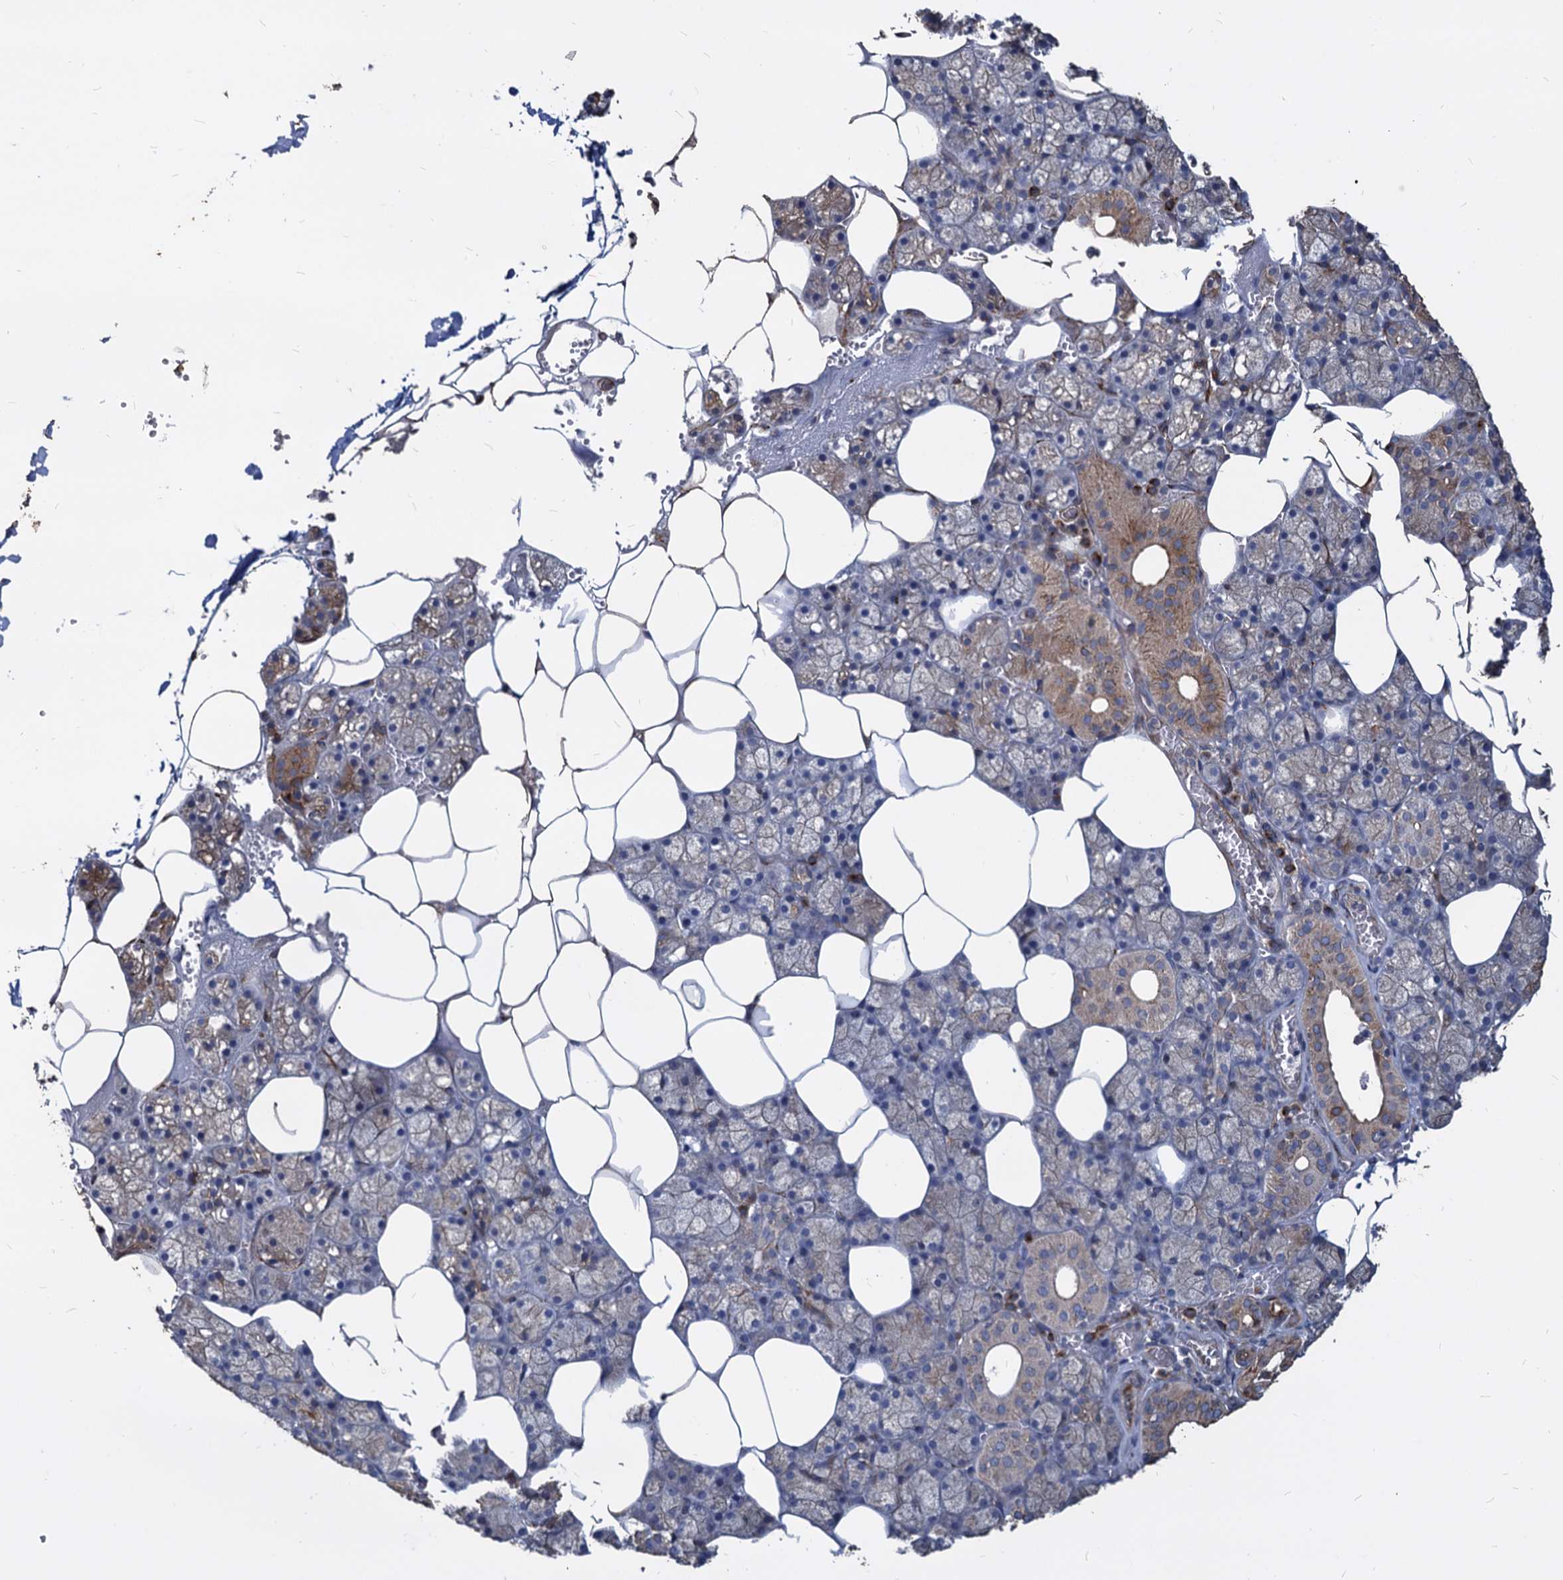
{"staining": {"intensity": "moderate", "quantity": "25%-75%", "location": "cytoplasmic/membranous"}, "tissue": "salivary gland", "cell_type": "Glandular cells", "image_type": "normal", "snomed": [{"axis": "morphology", "description": "Normal tissue, NOS"}, {"axis": "topography", "description": "Salivary gland"}], "caption": "Protein staining of benign salivary gland exhibits moderate cytoplasmic/membranous expression in about 25%-75% of glandular cells. The staining was performed using DAB (3,3'-diaminobenzidine), with brown indicating positive protein expression. Nuclei are stained blue with hematoxylin.", "gene": "DEPDC4", "patient": {"sex": "male", "age": 62}}